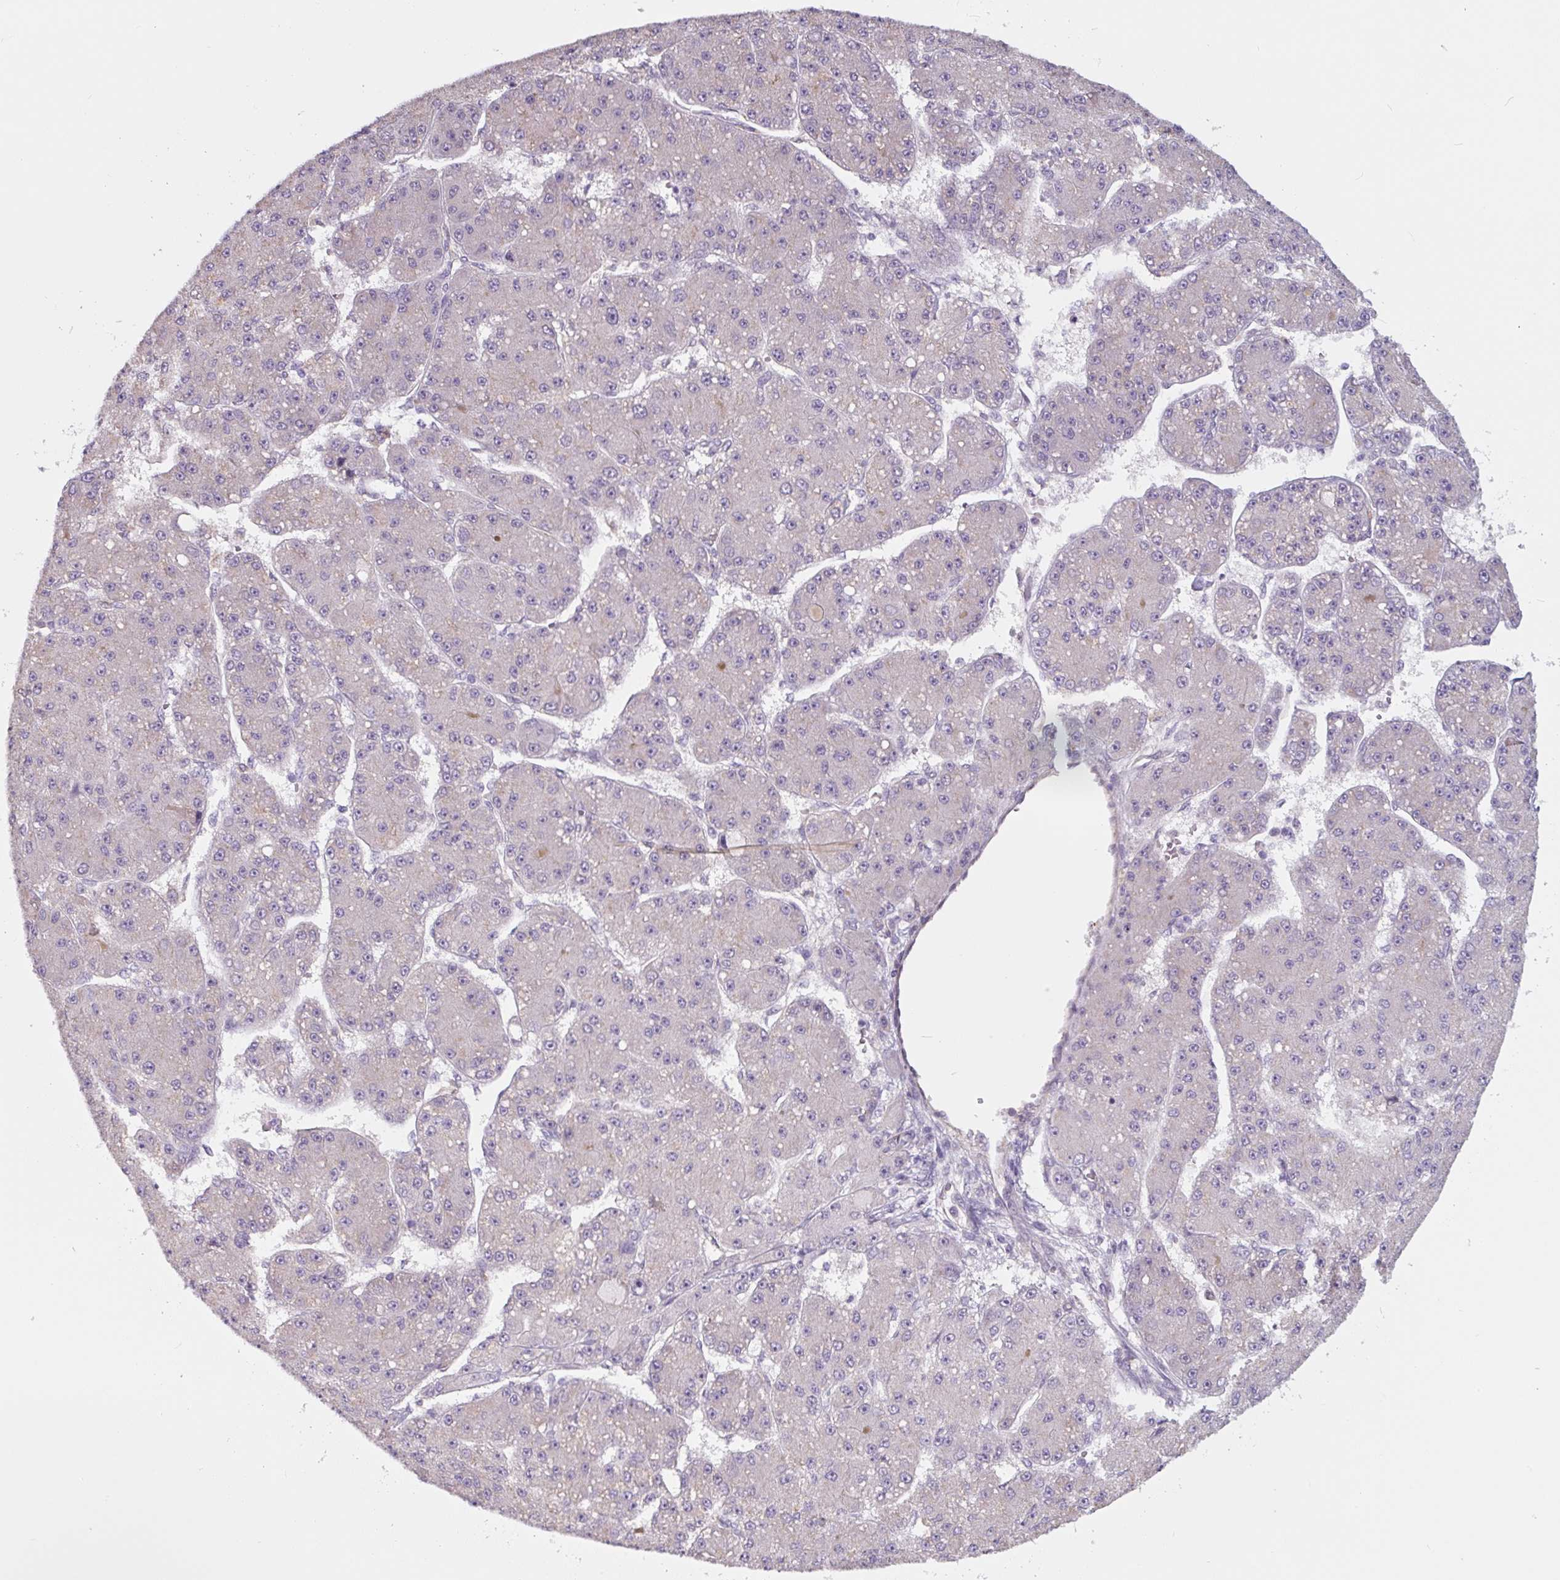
{"staining": {"intensity": "negative", "quantity": "none", "location": "none"}, "tissue": "liver cancer", "cell_type": "Tumor cells", "image_type": "cancer", "snomed": [{"axis": "morphology", "description": "Carcinoma, Hepatocellular, NOS"}, {"axis": "topography", "description": "Liver"}], "caption": "The immunohistochemistry photomicrograph has no significant staining in tumor cells of hepatocellular carcinoma (liver) tissue. (DAB (3,3'-diaminobenzidine) immunohistochemistry (IHC), high magnification).", "gene": "ASRGL1", "patient": {"sex": "male", "age": 67}}